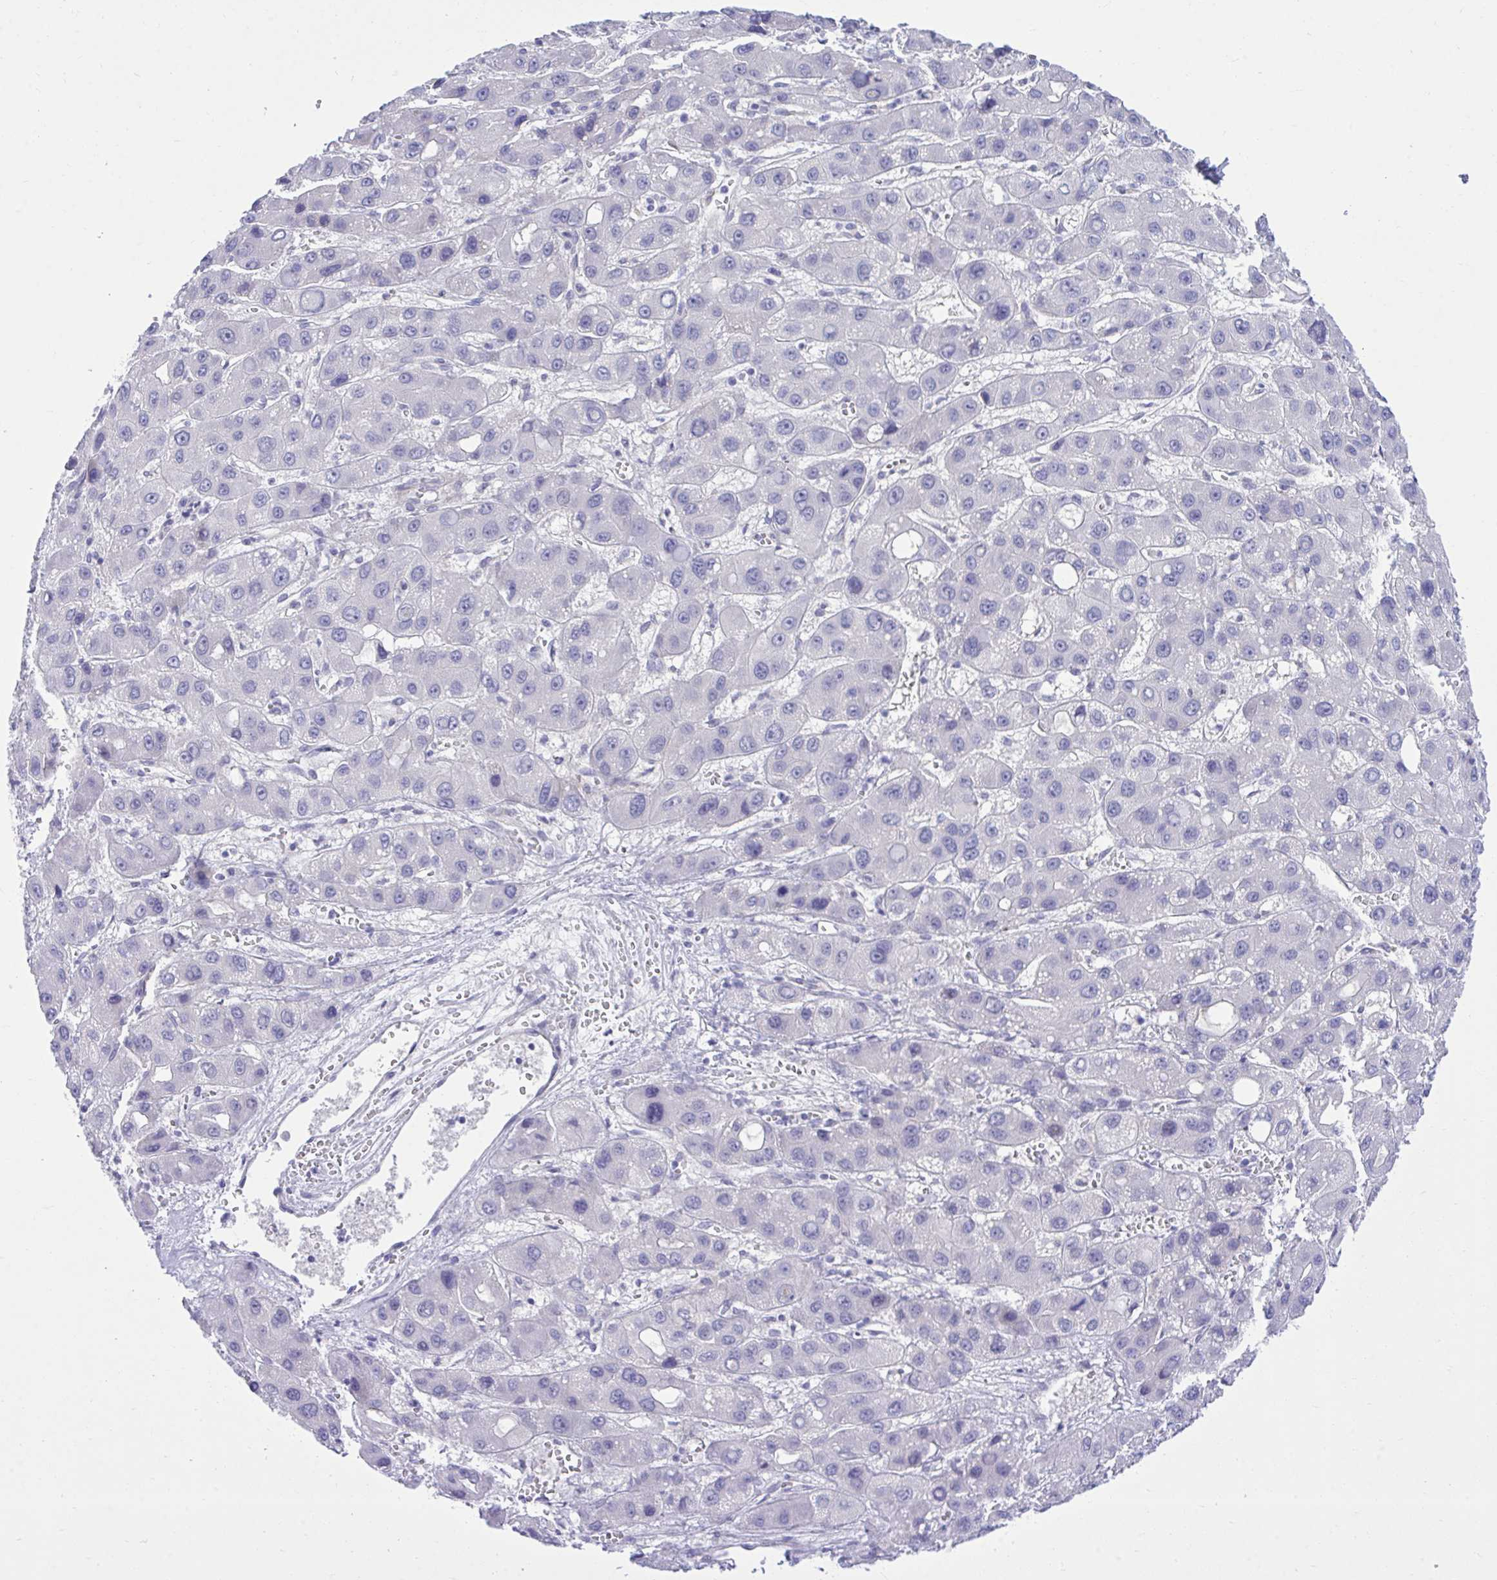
{"staining": {"intensity": "negative", "quantity": "none", "location": "none"}, "tissue": "liver cancer", "cell_type": "Tumor cells", "image_type": "cancer", "snomed": [{"axis": "morphology", "description": "Carcinoma, Hepatocellular, NOS"}, {"axis": "topography", "description": "Liver"}], "caption": "High magnification brightfield microscopy of liver cancer stained with DAB (brown) and counterstained with hematoxylin (blue): tumor cells show no significant positivity. Nuclei are stained in blue.", "gene": "MED9", "patient": {"sex": "male", "age": 55}}